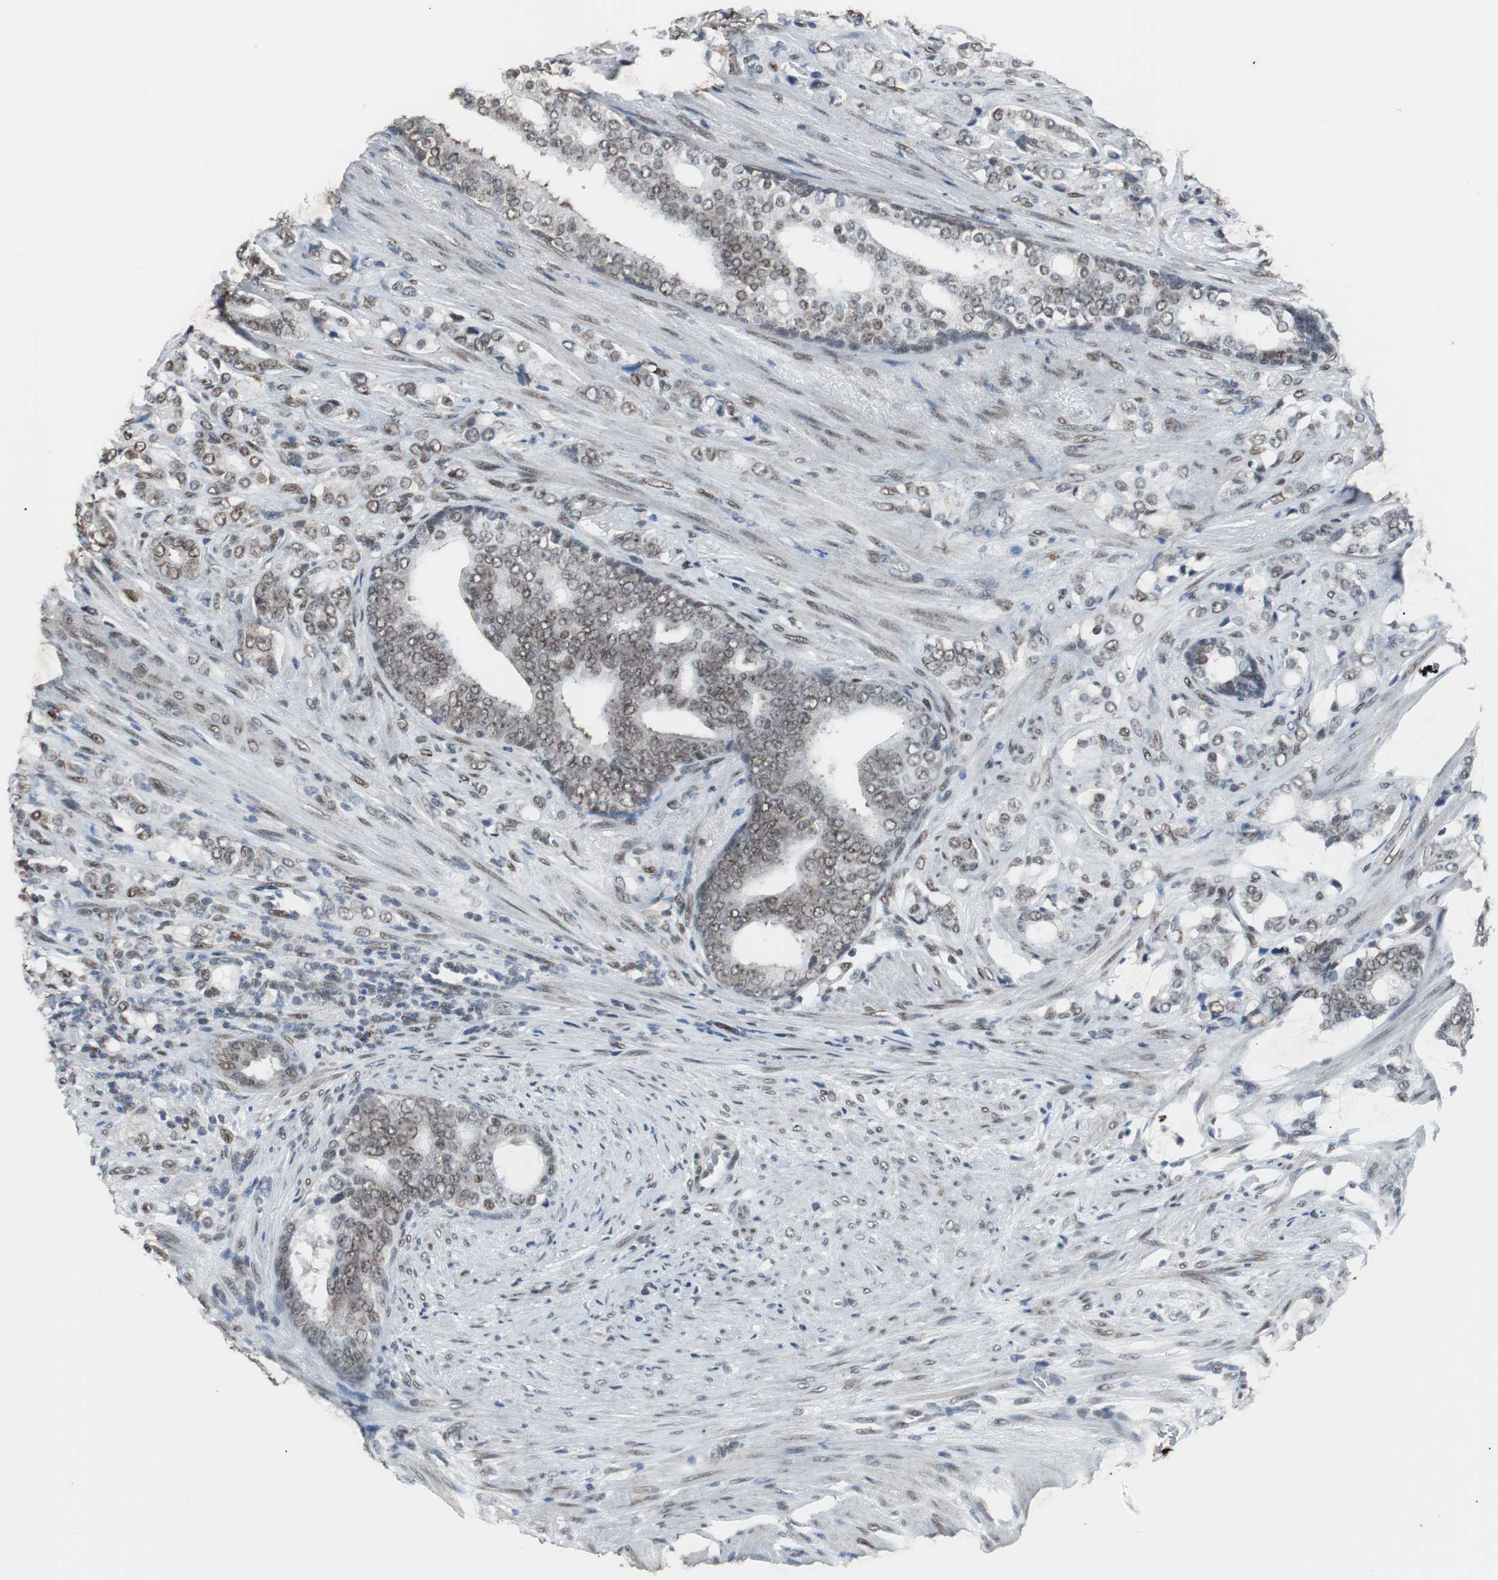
{"staining": {"intensity": "moderate", "quantity": ">75%", "location": "nuclear"}, "tissue": "prostate cancer", "cell_type": "Tumor cells", "image_type": "cancer", "snomed": [{"axis": "morphology", "description": "Adenocarcinoma, Low grade"}, {"axis": "topography", "description": "Prostate"}], "caption": "Tumor cells exhibit moderate nuclear expression in about >75% of cells in prostate cancer (low-grade adenocarcinoma). (DAB (3,3'-diaminobenzidine) IHC with brightfield microscopy, high magnification).", "gene": "ZHX2", "patient": {"sex": "male", "age": 58}}